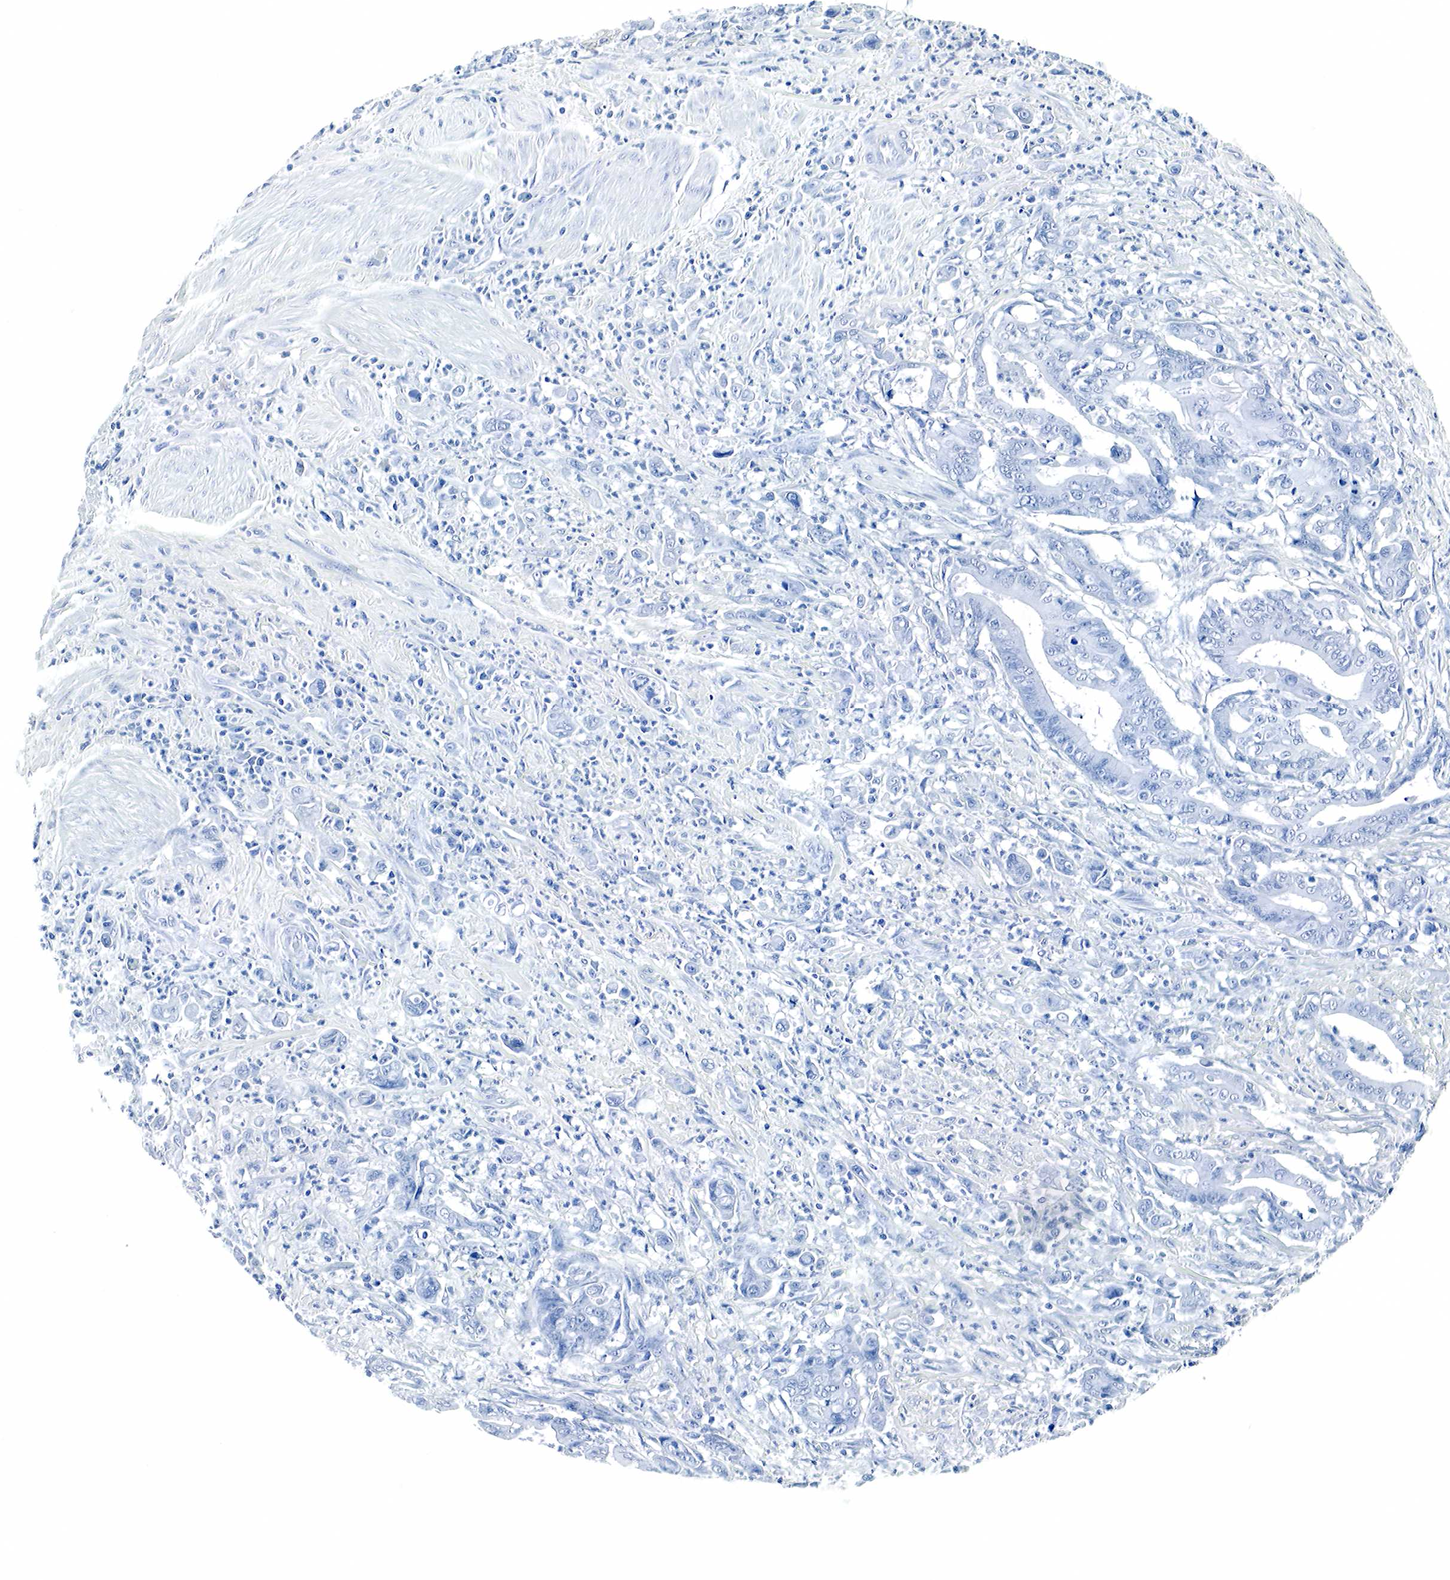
{"staining": {"intensity": "negative", "quantity": "none", "location": "none"}, "tissue": "liver cancer", "cell_type": "Tumor cells", "image_type": "cancer", "snomed": [{"axis": "morphology", "description": "Carcinoma, Hepatocellular, NOS"}, {"axis": "topography", "description": "Liver"}], "caption": "Liver cancer was stained to show a protein in brown. There is no significant positivity in tumor cells. (DAB (3,3'-diaminobenzidine) immunohistochemistry (IHC) visualized using brightfield microscopy, high magnification).", "gene": "GAST", "patient": {"sex": "female", "age": 66}}